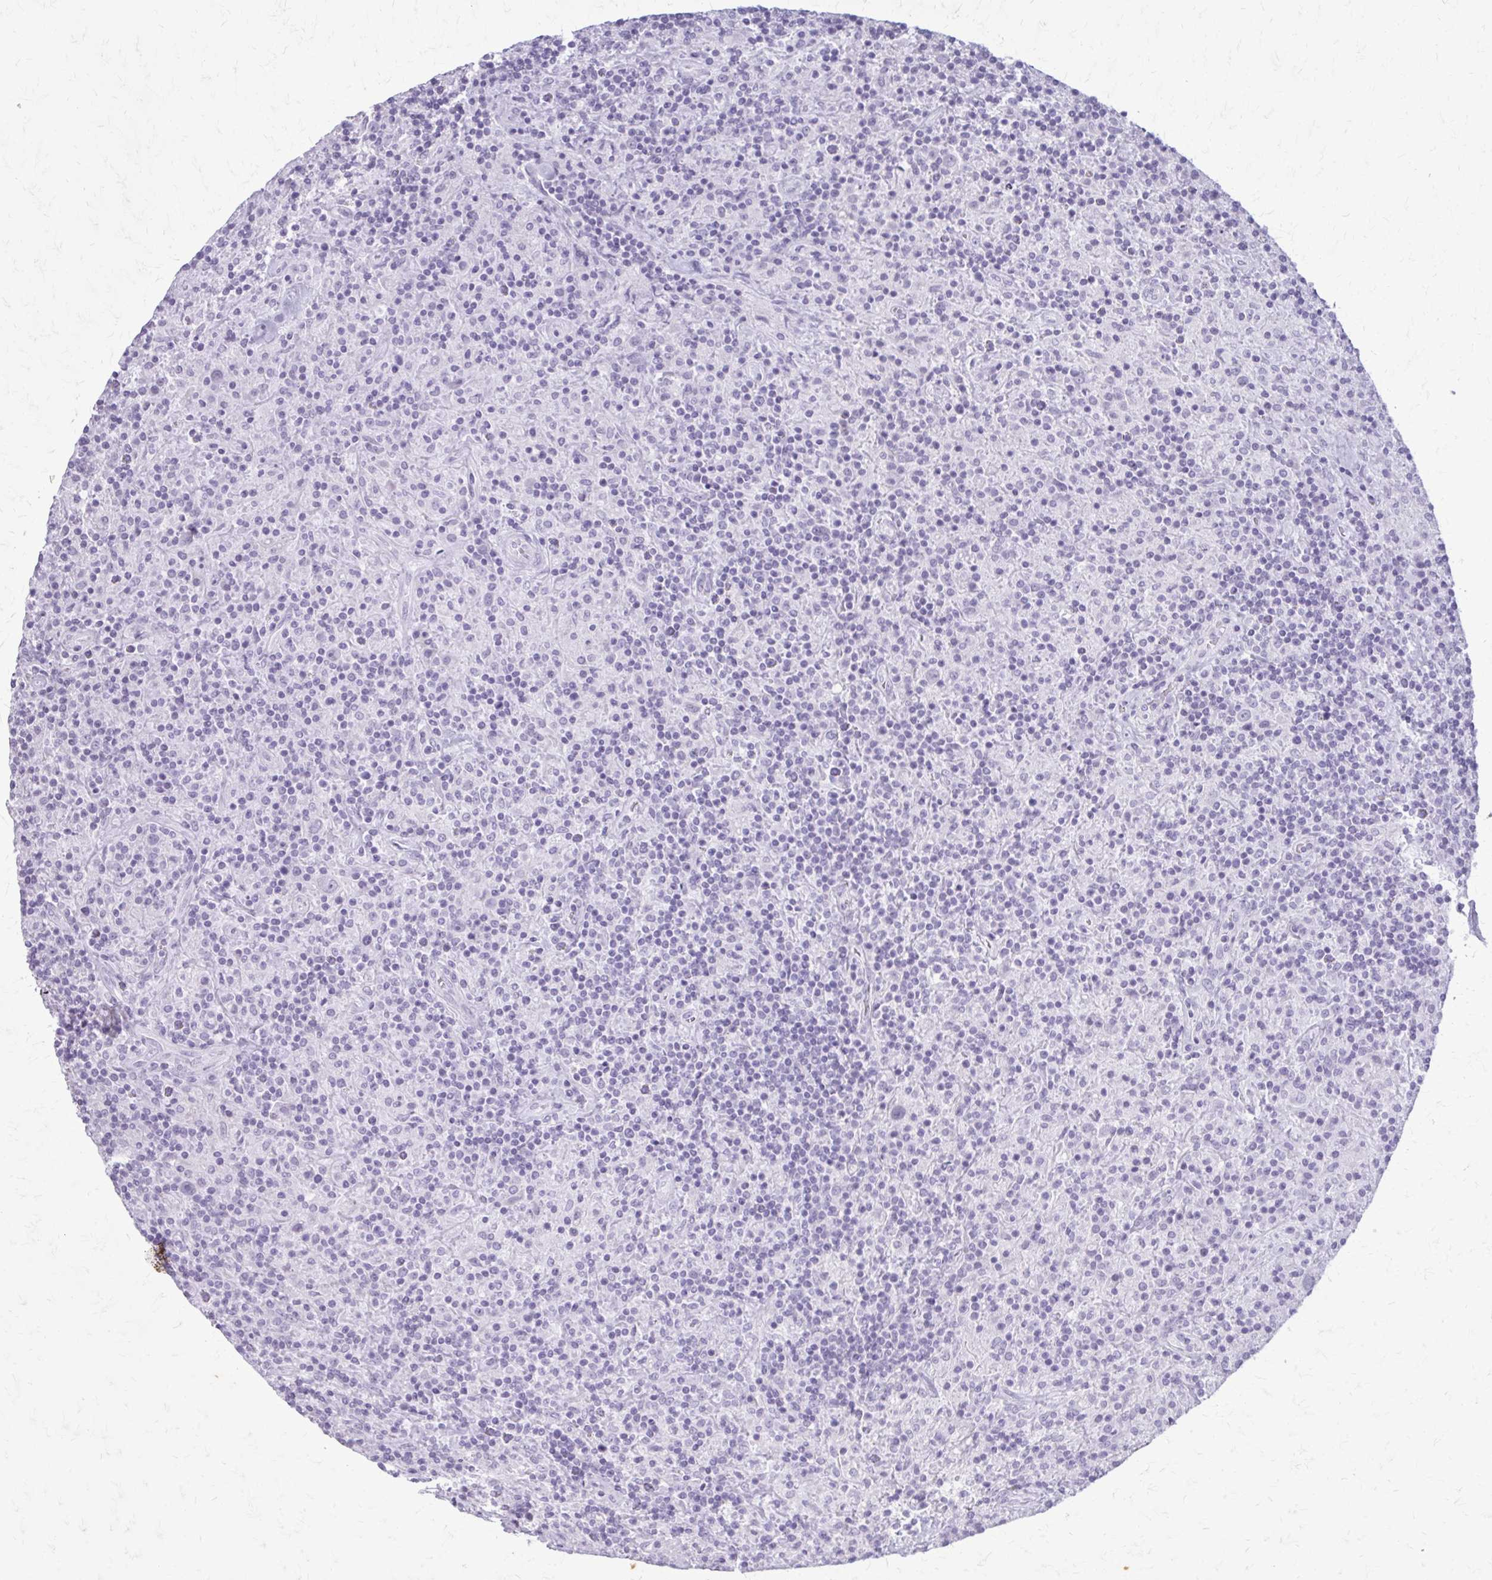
{"staining": {"intensity": "negative", "quantity": "none", "location": "none"}, "tissue": "lymphoma", "cell_type": "Tumor cells", "image_type": "cancer", "snomed": [{"axis": "morphology", "description": "Hodgkin's disease, NOS"}, {"axis": "topography", "description": "Lymph node"}], "caption": "High magnification brightfield microscopy of lymphoma stained with DAB (brown) and counterstained with hematoxylin (blue): tumor cells show no significant expression.", "gene": "KRT5", "patient": {"sex": "male", "age": 70}}